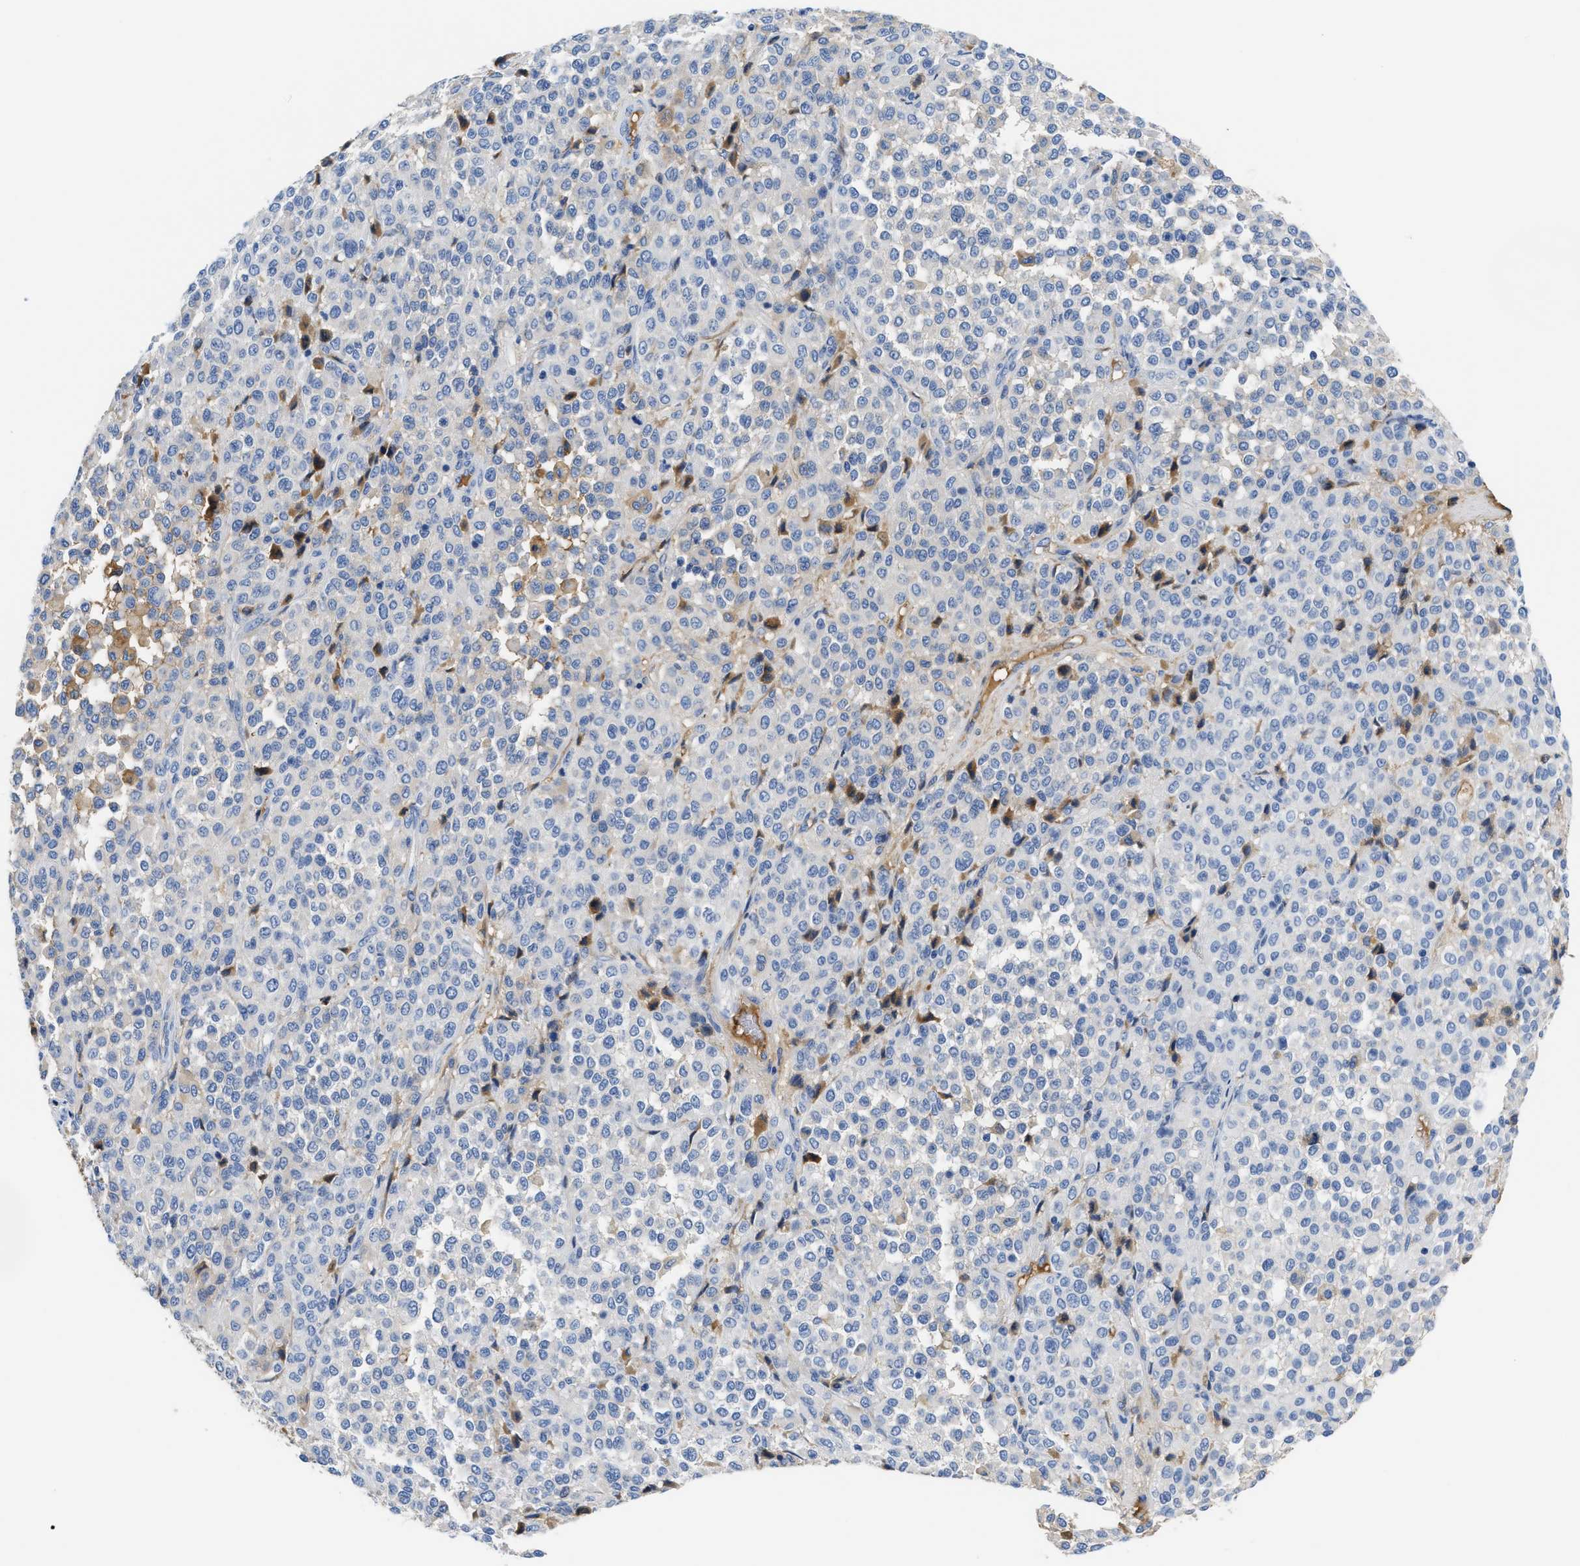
{"staining": {"intensity": "weak", "quantity": "<25%", "location": "cytoplasmic/membranous"}, "tissue": "melanoma", "cell_type": "Tumor cells", "image_type": "cancer", "snomed": [{"axis": "morphology", "description": "Malignant melanoma, Metastatic site"}, {"axis": "topography", "description": "Pancreas"}], "caption": "Tumor cells are negative for protein expression in human melanoma.", "gene": "GC", "patient": {"sex": "female", "age": 30}}